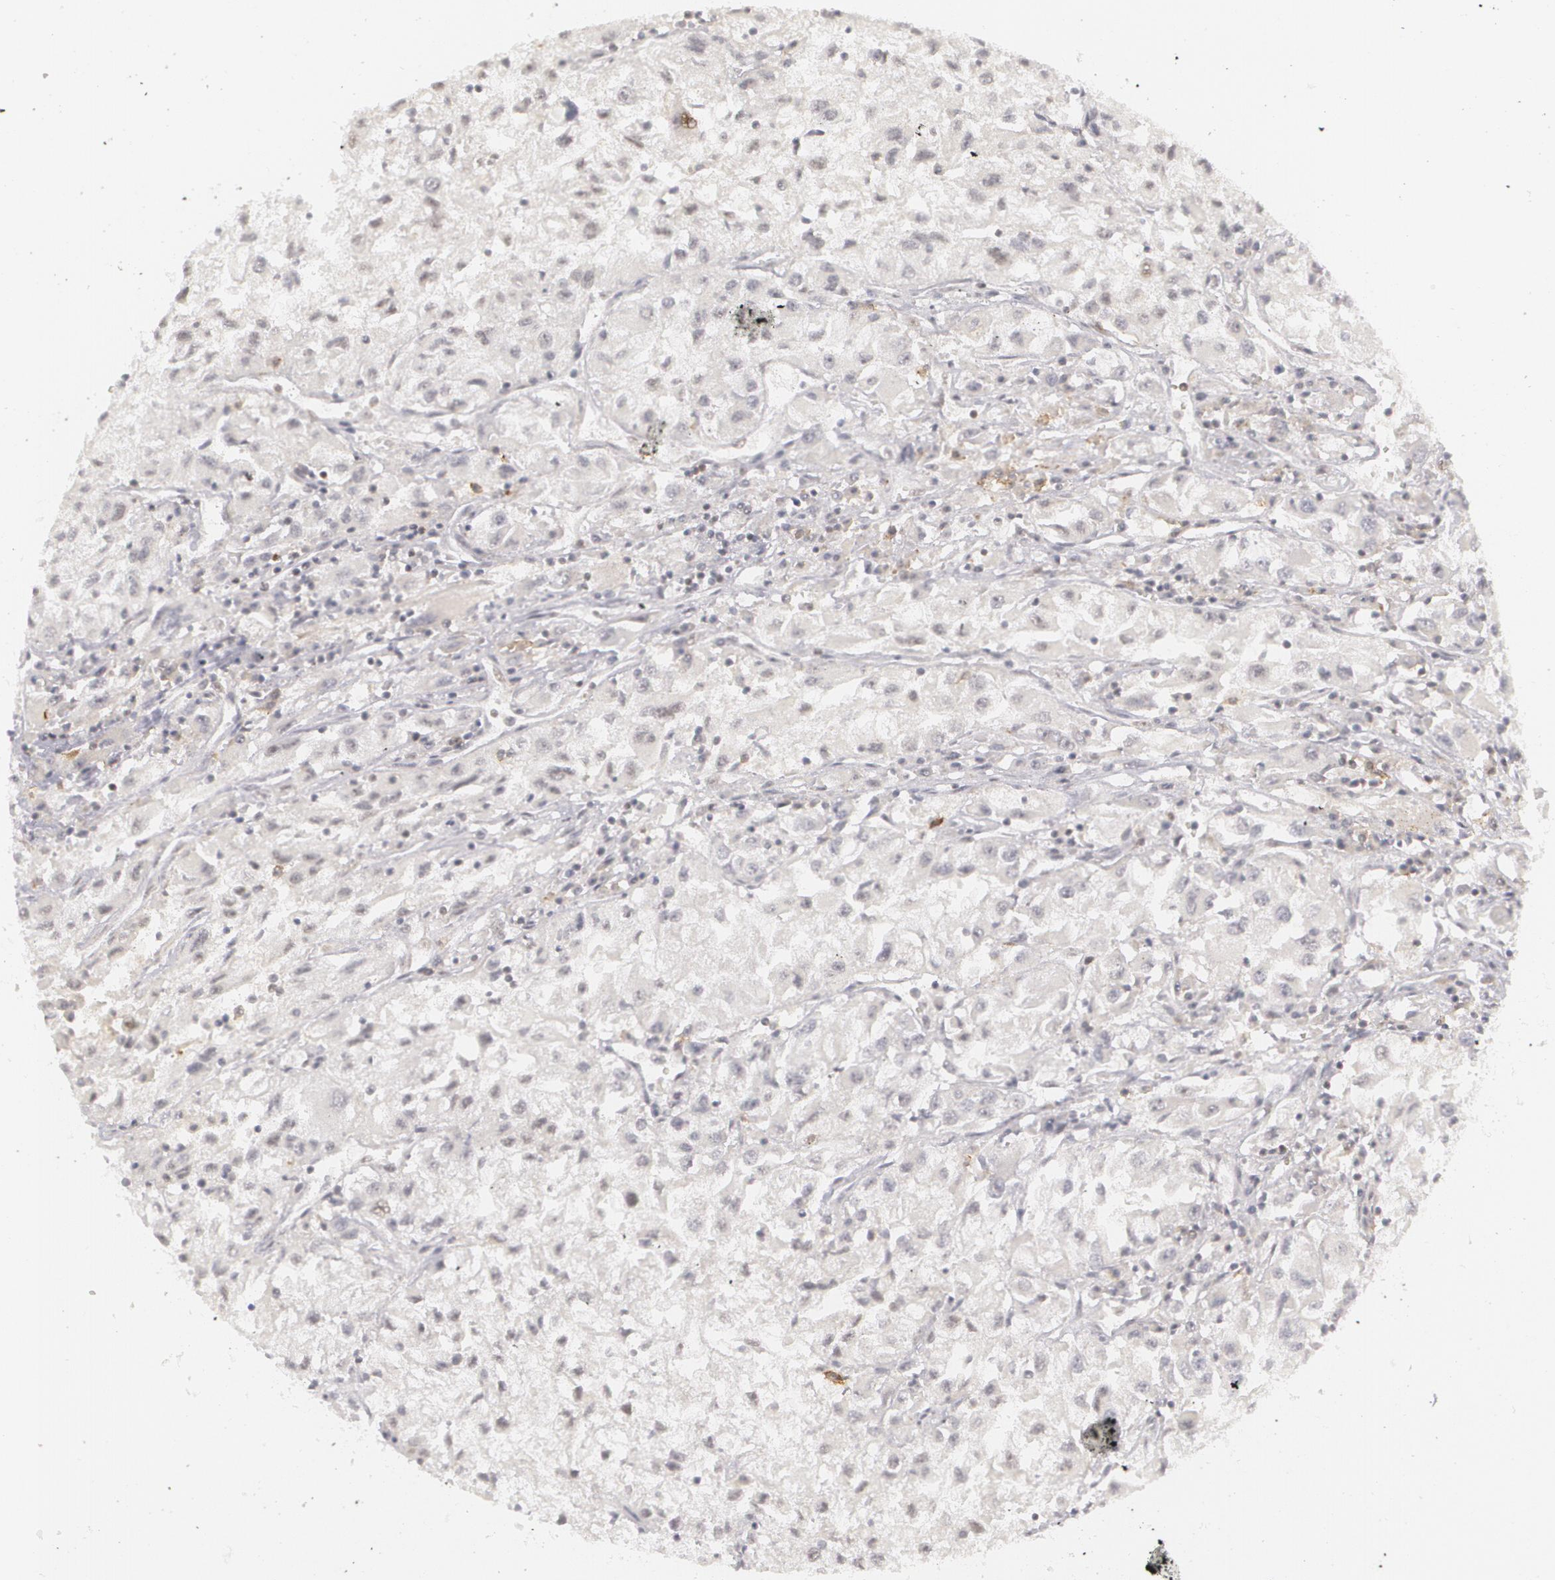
{"staining": {"intensity": "negative", "quantity": "none", "location": "none"}, "tissue": "renal cancer", "cell_type": "Tumor cells", "image_type": "cancer", "snomed": [{"axis": "morphology", "description": "Adenocarcinoma, NOS"}, {"axis": "topography", "description": "Kidney"}], "caption": "The immunohistochemistry image has no significant positivity in tumor cells of adenocarcinoma (renal) tissue.", "gene": "RRP7A", "patient": {"sex": "male", "age": 59}}